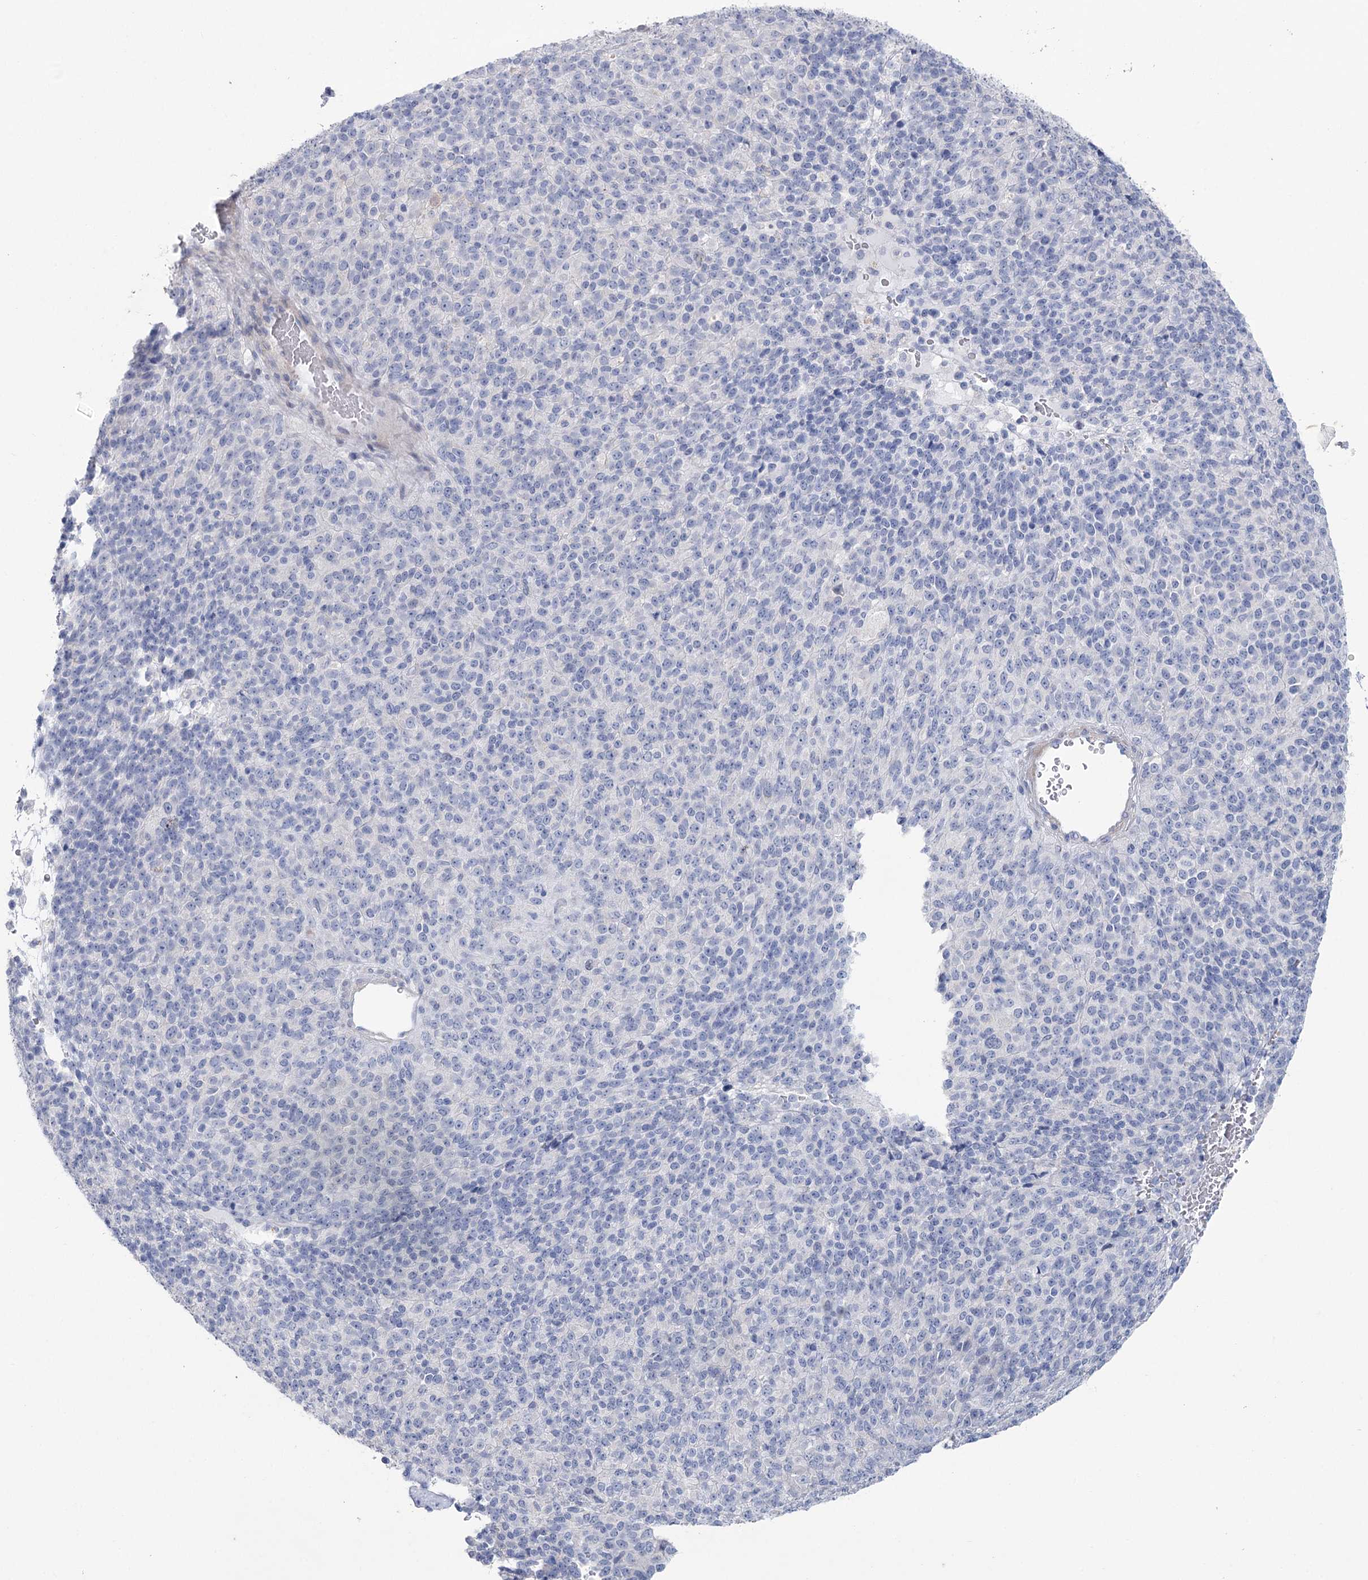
{"staining": {"intensity": "negative", "quantity": "none", "location": "none"}, "tissue": "melanoma", "cell_type": "Tumor cells", "image_type": "cancer", "snomed": [{"axis": "morphology", "description": "Malignant melanoma, Metastatic site"}, {"axis": "topography", "description": "Brain"}], "caption": "This is an immunohistochemistry (IHC) micrograph of melanoma. There is no positivity in tumor cells.", "gene": "CCDC88A", "patient": {"sex": "female", "age": 56}}